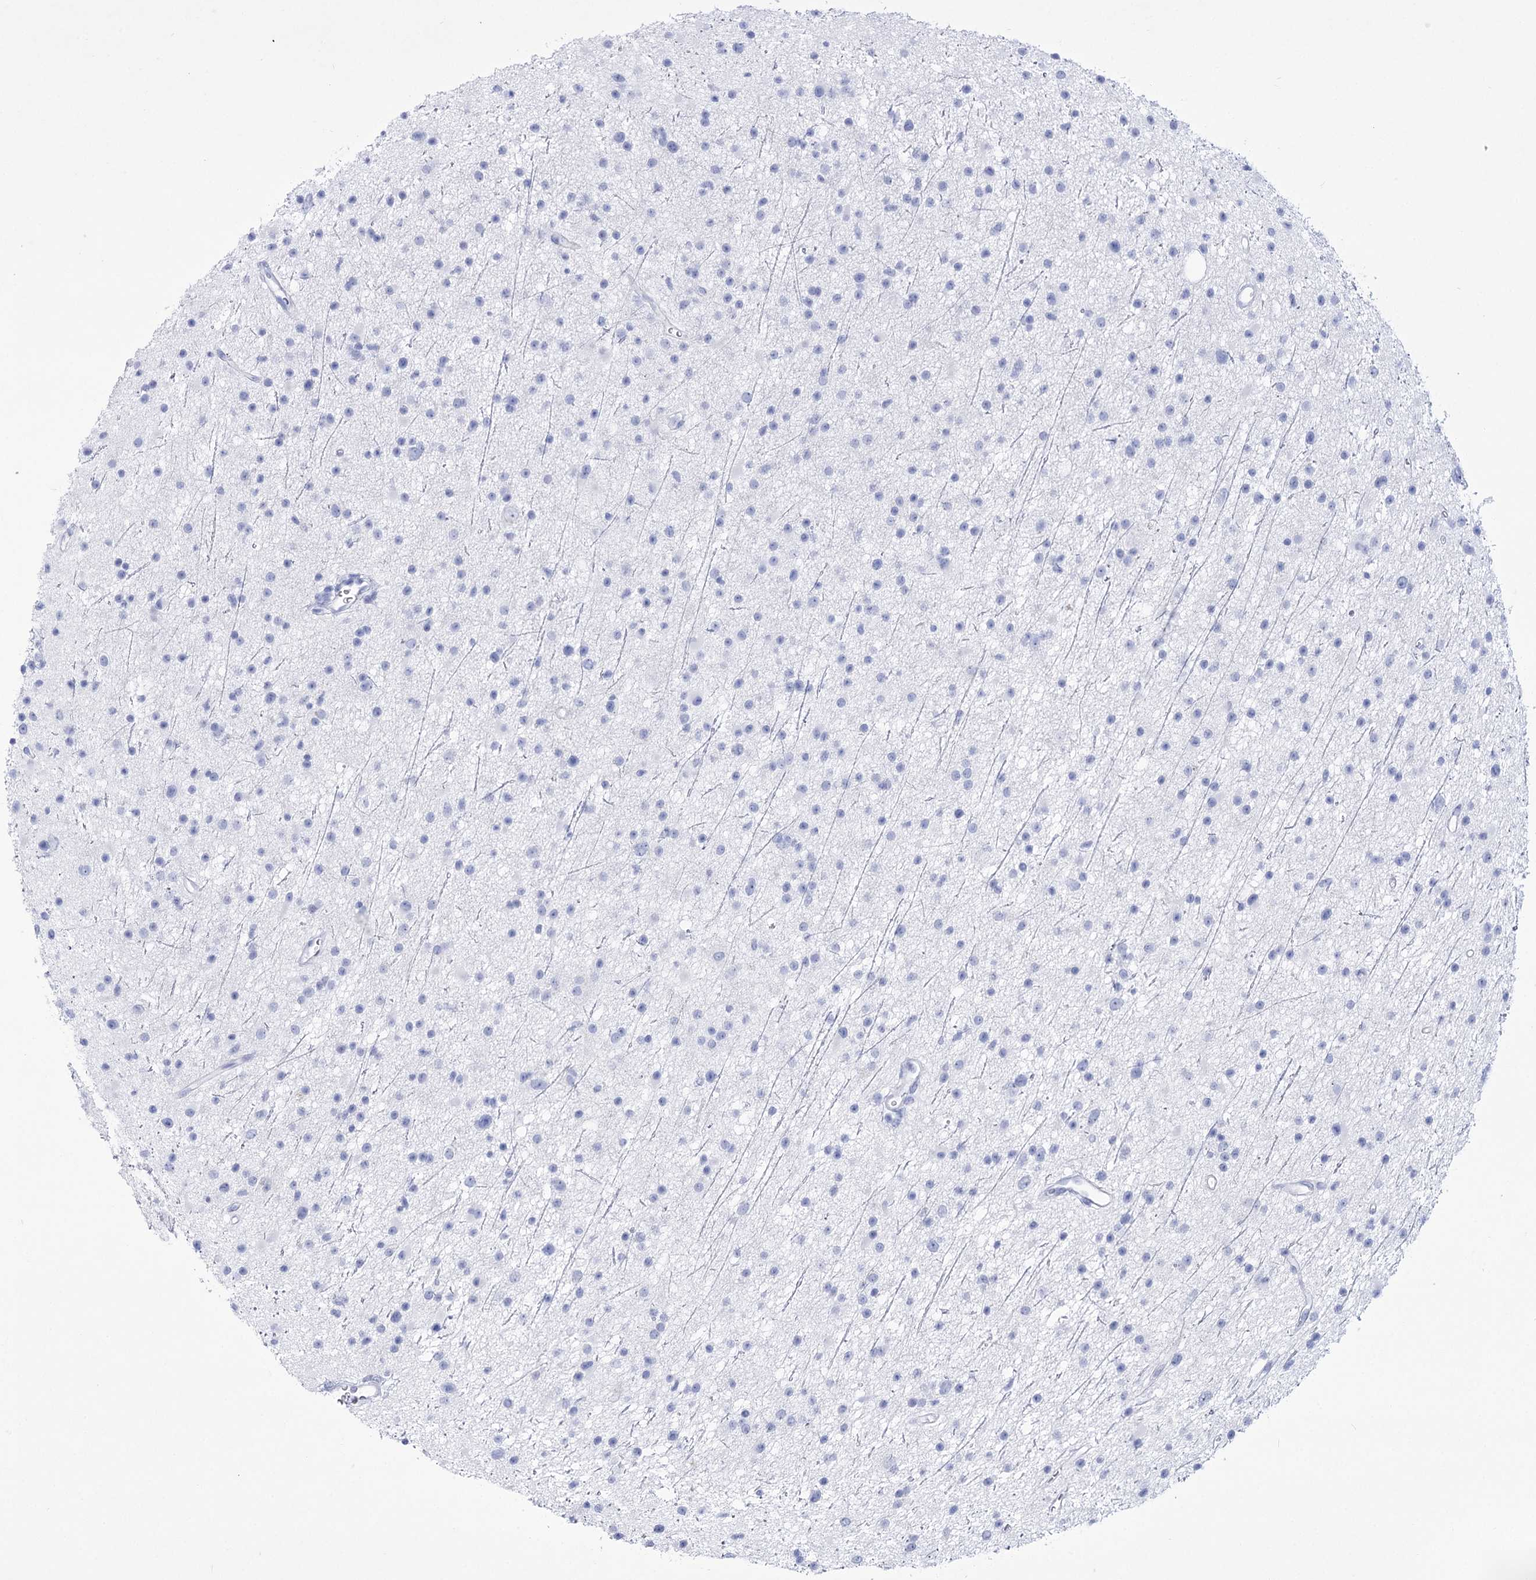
{"staining": {"intensity": "negative", "quantity": "none", "location": "none"}, "tissue": "glioma", "cell_type": "Tumor cells", "image_type": "cancer", "snomed": [{"axis": "morphology", "description": "Glioma, malignant, Low grade"}, {"axis": "topography", "description": "Cerebral cortex"}], "caption": "Immunohistochemistry (IHC) of human glioma displays no staining in tumor cells.", "gene": "RNF186", "patient": {"sex": "female", "age": 39}}